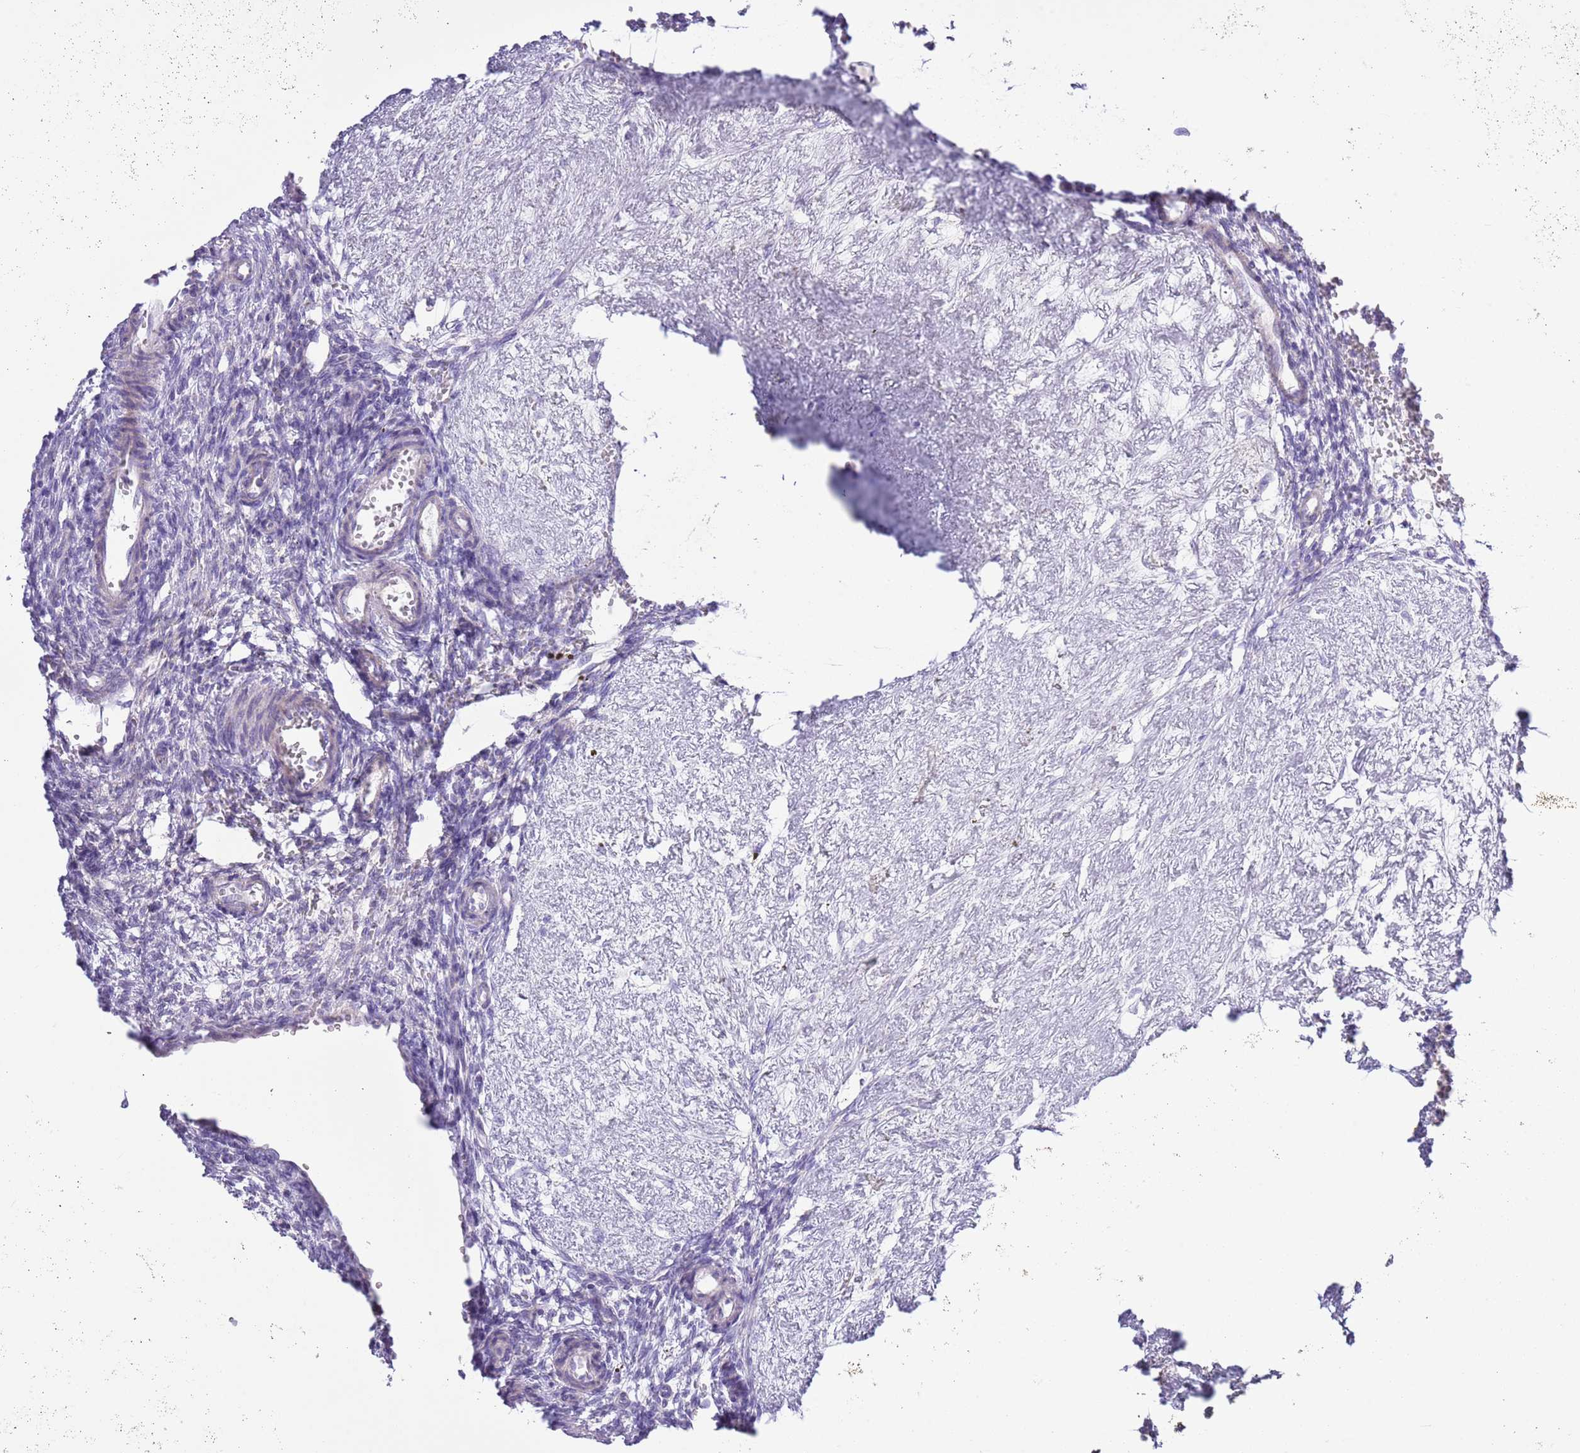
{"staining": {"intensity": "moderate", "quantity": ">75%", "location": "cytoplasmic/membranous"}, "tissue": "ovary", "cell_type": "Follicle cells", "image_type": "normal", "snomed": [{"axis": "morphology", "description": "Normal tissue, NOS"}, {"axis": "topography", "description": "Ovary"}], "caption": "About >75% of follicle cells in unremarkable human ovary reveal moderate cytoplasmic/membranous protein positivity as visualized by brown immunohistochemical staining.", "gene": "MOCOS", "patient": {"sex": "female", "age": 39}}